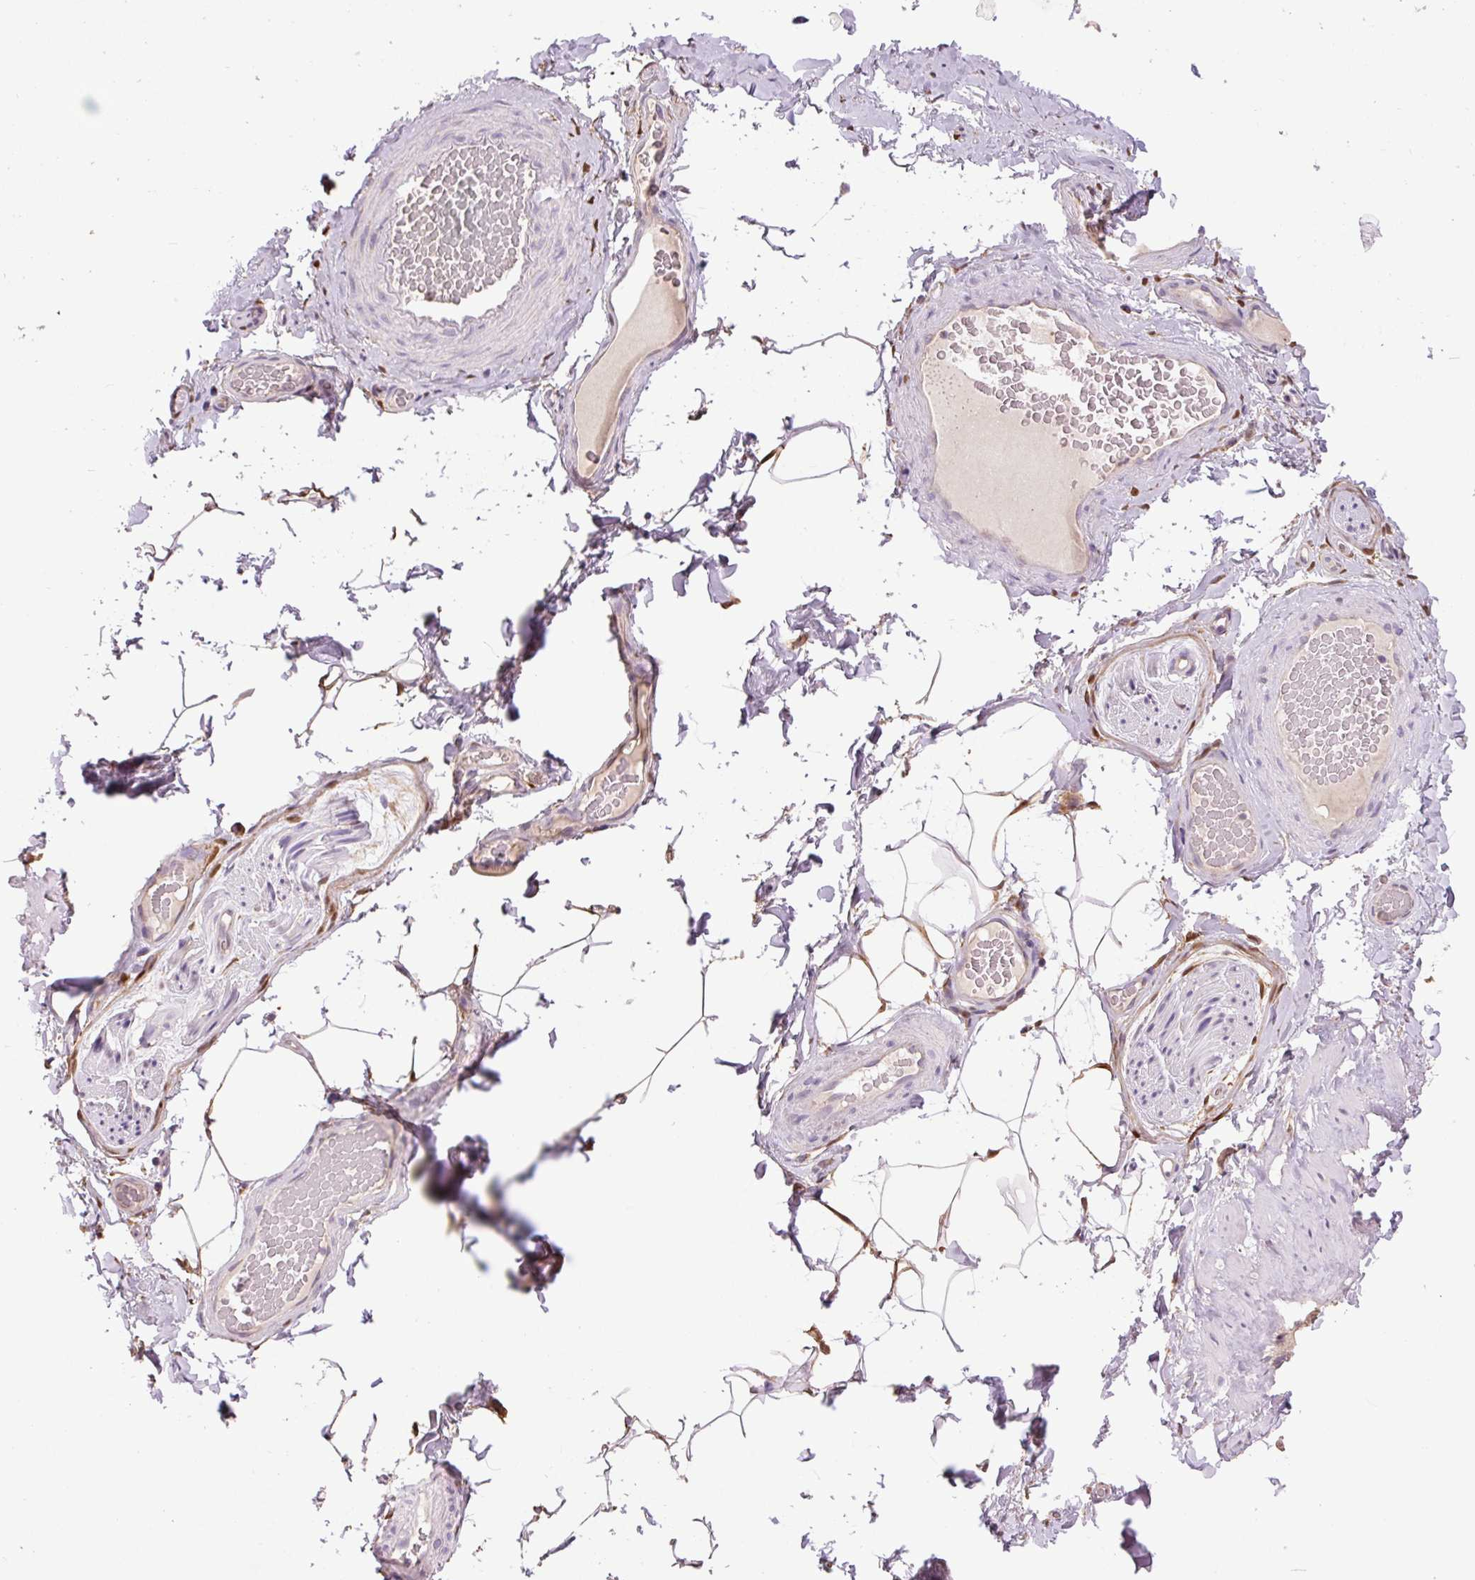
{"staining": {"intensity": "moderate", "quantity": "<25%", "location": "cytoplasmic/membranous"}, "tissue": "adipose tissue", "cell_type": "Adipocytes", "image_type": "normal", "snomed": [{"axis": "morphology", "description": "Normal tissue, NOS"}, {"axis": "topography", "description": "Vascular tissue"}, {"axis": "topography", "description": "Peripheral nerve tissue"}], "caption": "Adipose tissue stained for a protein exhibits moderate cytoplasmic/membranous positivity in adipocytes. The staining was performed using DAB (3,3'-diaminobenzidine) to visualize the protein expression in brown, while the nuclei were stained in blue with hematoxylin (Magnification: 20x).", "gene": "SGF29", "patient": {"sex": "male", "age": 41}}